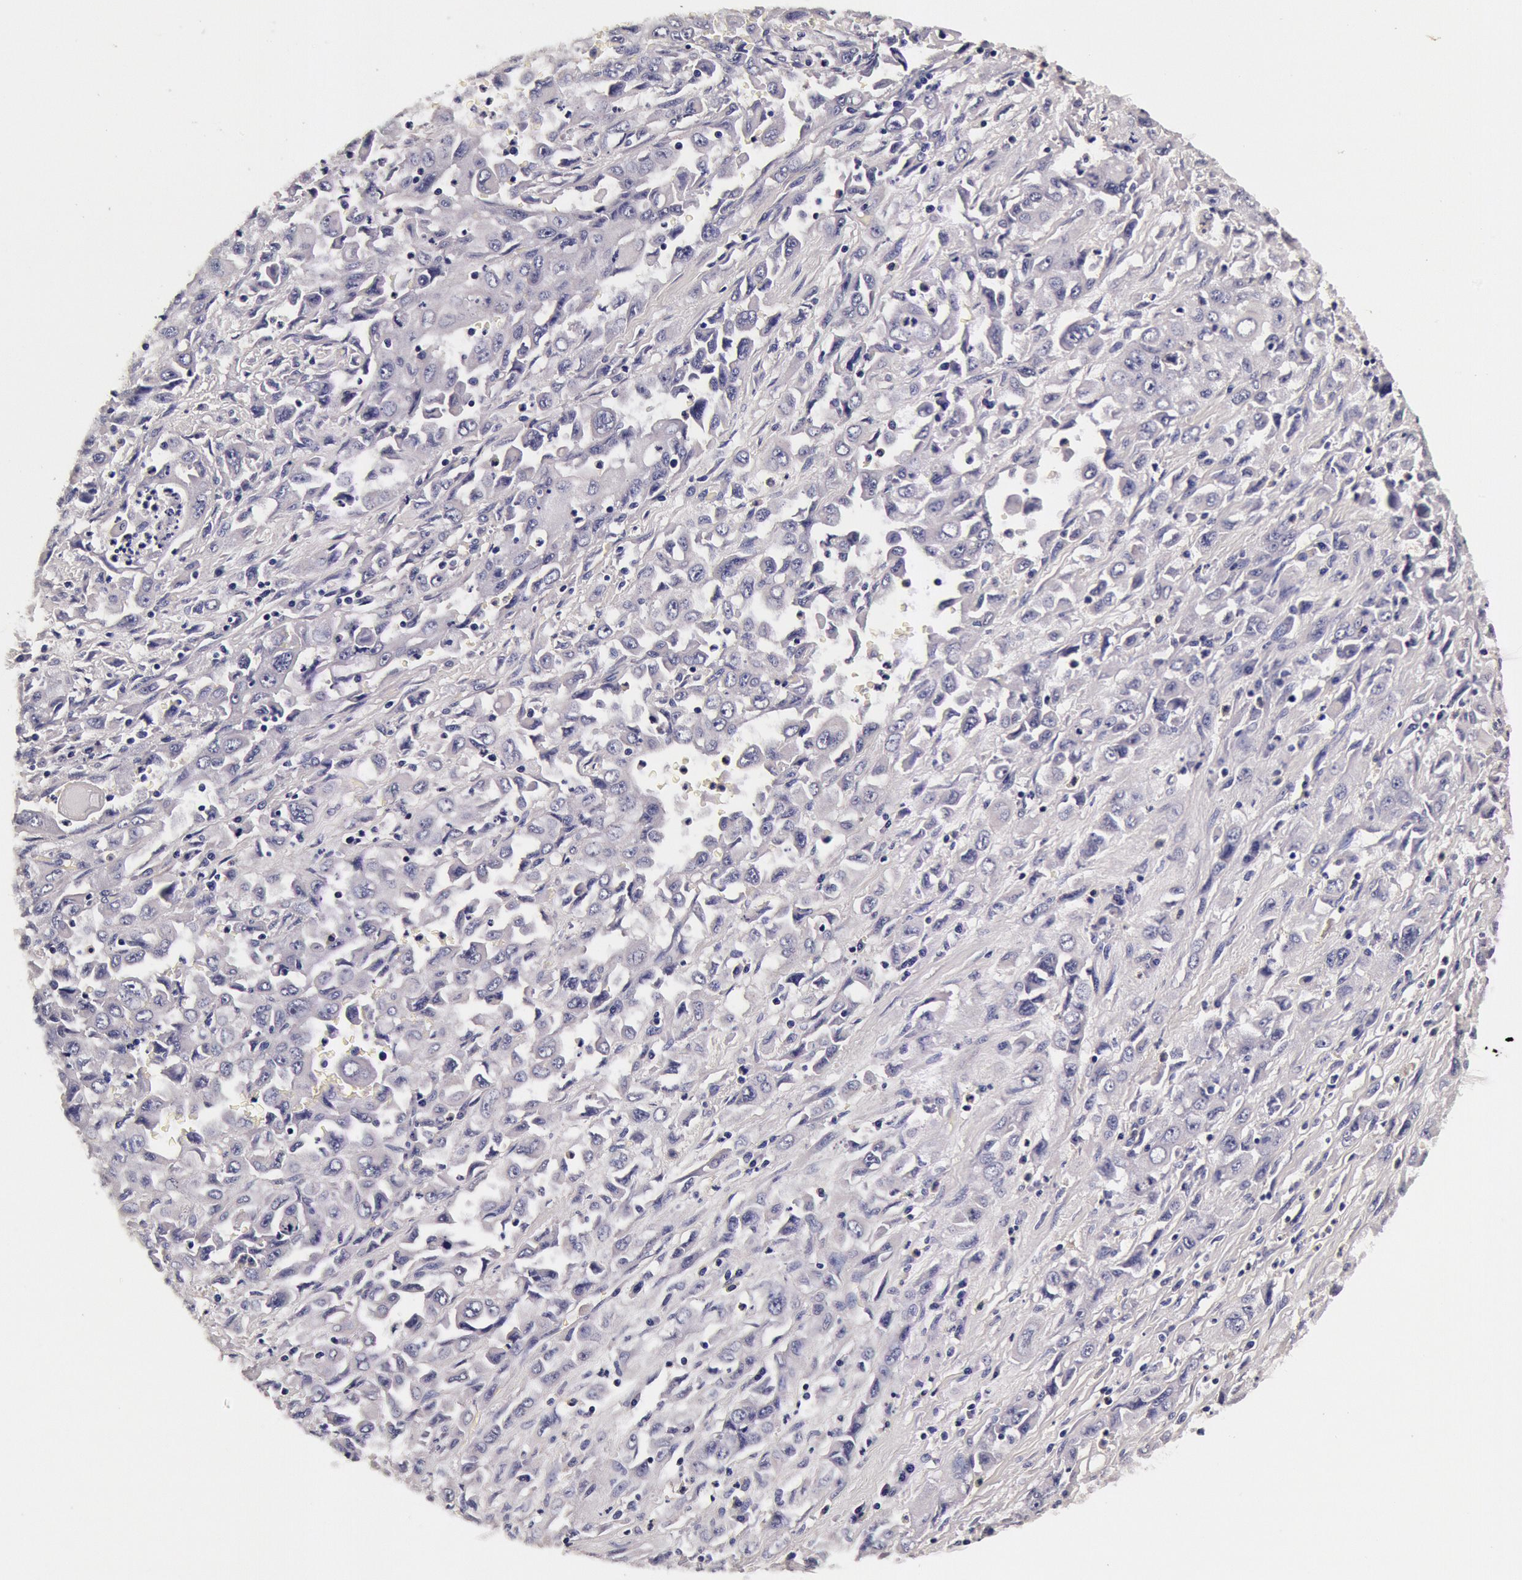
{"staining": {"intensity": "negative", "quantity": "none", "location": "none"}, "tissue": "pancreatic cancer", "cell_type": "Tumor cells", "image_type": "cancer", "snomed": [{"axis": "morphology", "description": "Adenocarcinoma, NOS"}, {"axis": "topography", "description": "Pancreas"}], "caption": "An immunohistochemistry (IHC) image of pancreatic cancer is shown. There is no staining in tumor cells of pancreatic cancer. (DAB (3,3'-diaminobenzidine) IHC, high magnification).", "gene": "CCDC22", "patient": {"sex": "male", "age": 70}}